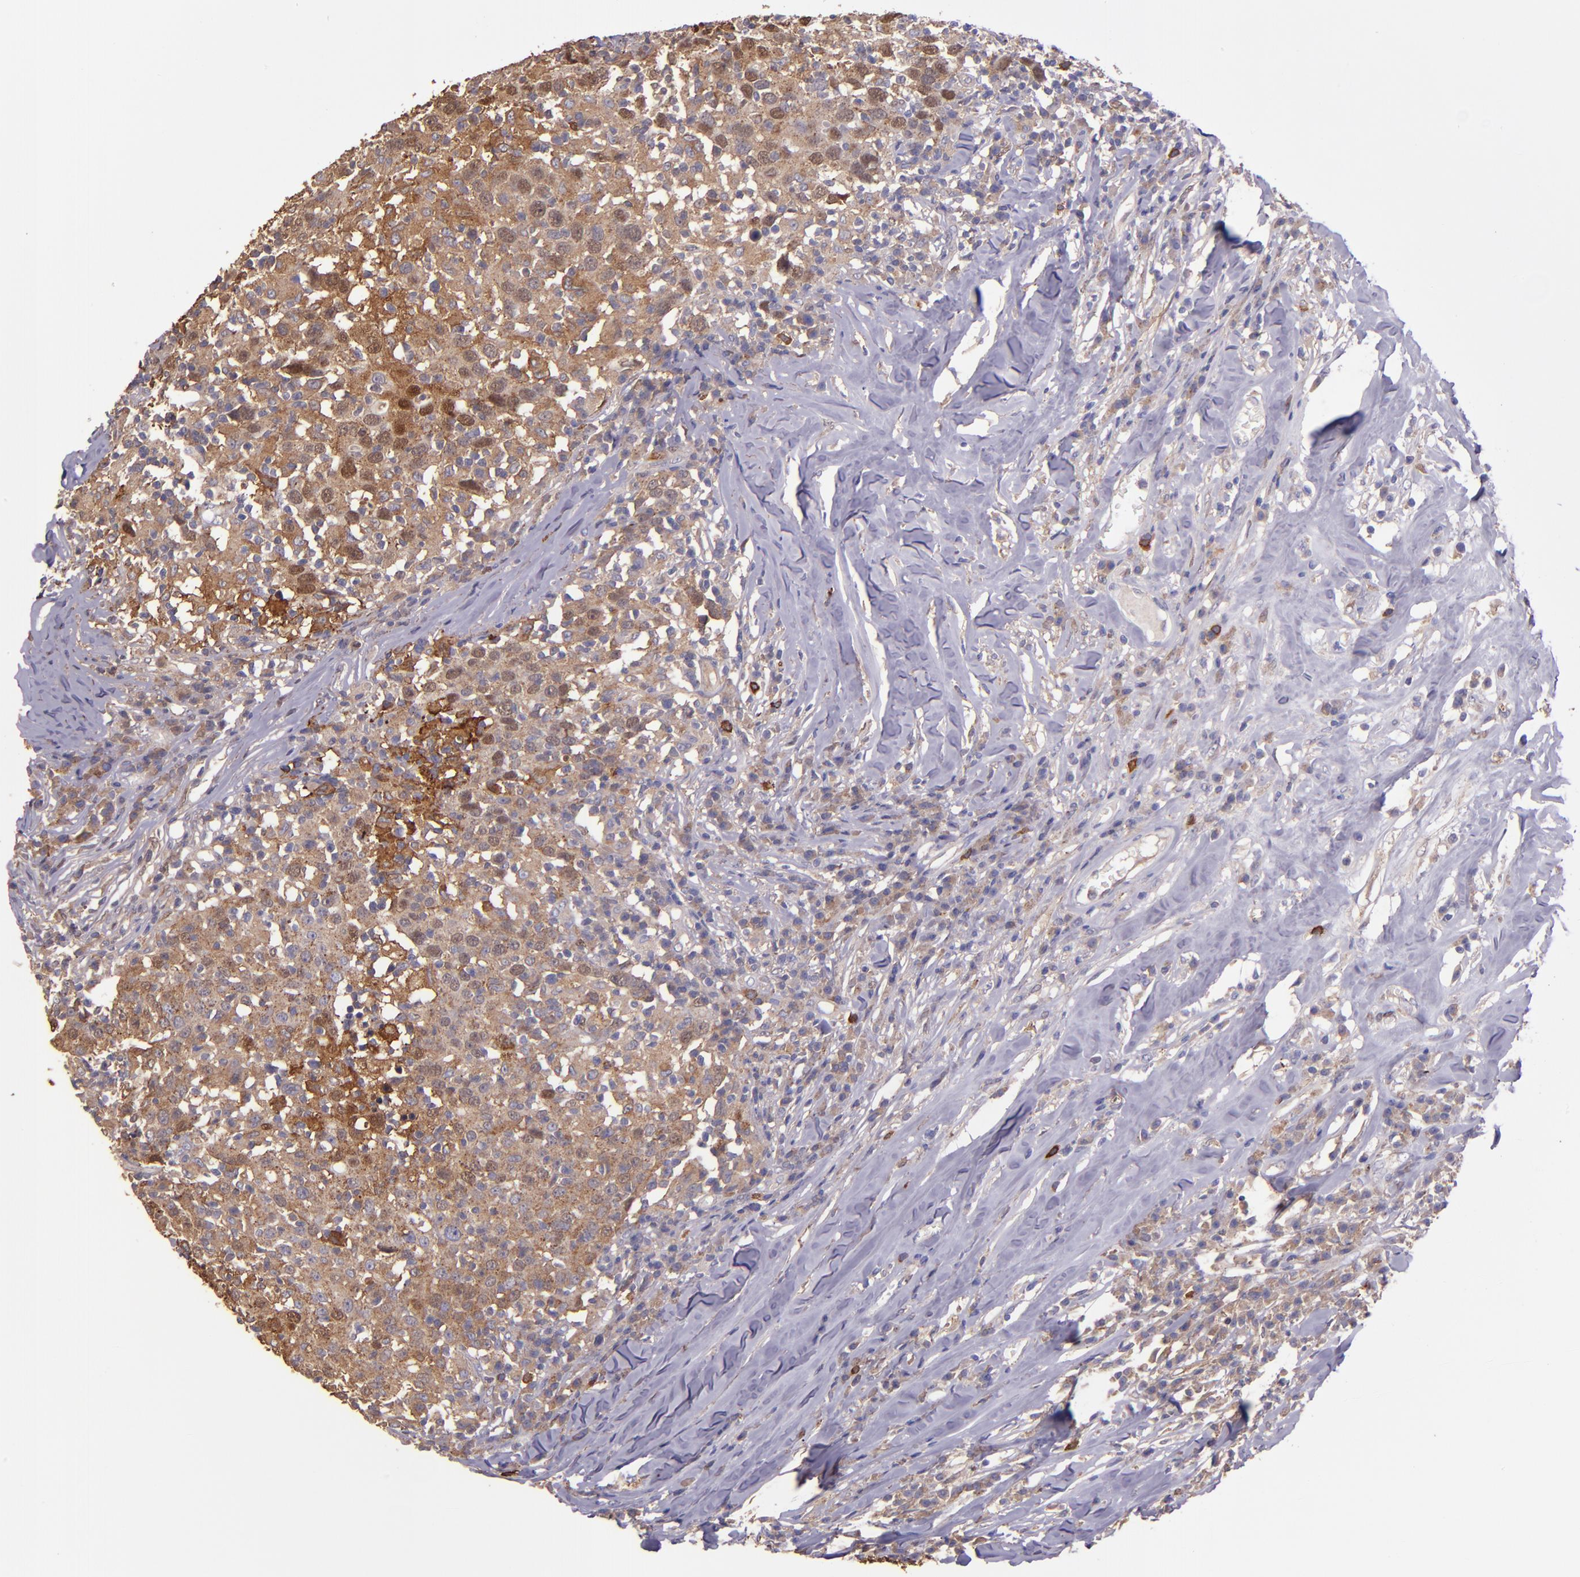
{"staining": {"intensity": "moderate", "quantity": ">75%", "location": "cytoplasmic/membranous,nuclear"}, "tissue": "head and neck cancer", "cell_type": "Tumor cells", "image_type": "cancer", "snomed": [{"axis": "morphology", "description": "Adenocarcinoma, NOS"}, {"axis": "topography", "description": "Salivary gland"}, {"axis": "topography", "description": "Head-Neck"}], "caption": "Human adenocarcinoma (head and neck) stained with a brown dye demonstrates moderate cytoplasmic/membranous and nuclear positive positivity in approximately >75% of tumor cells.", "gene": "WASHC1", "patient": {"sex": "female", "age": 65}}